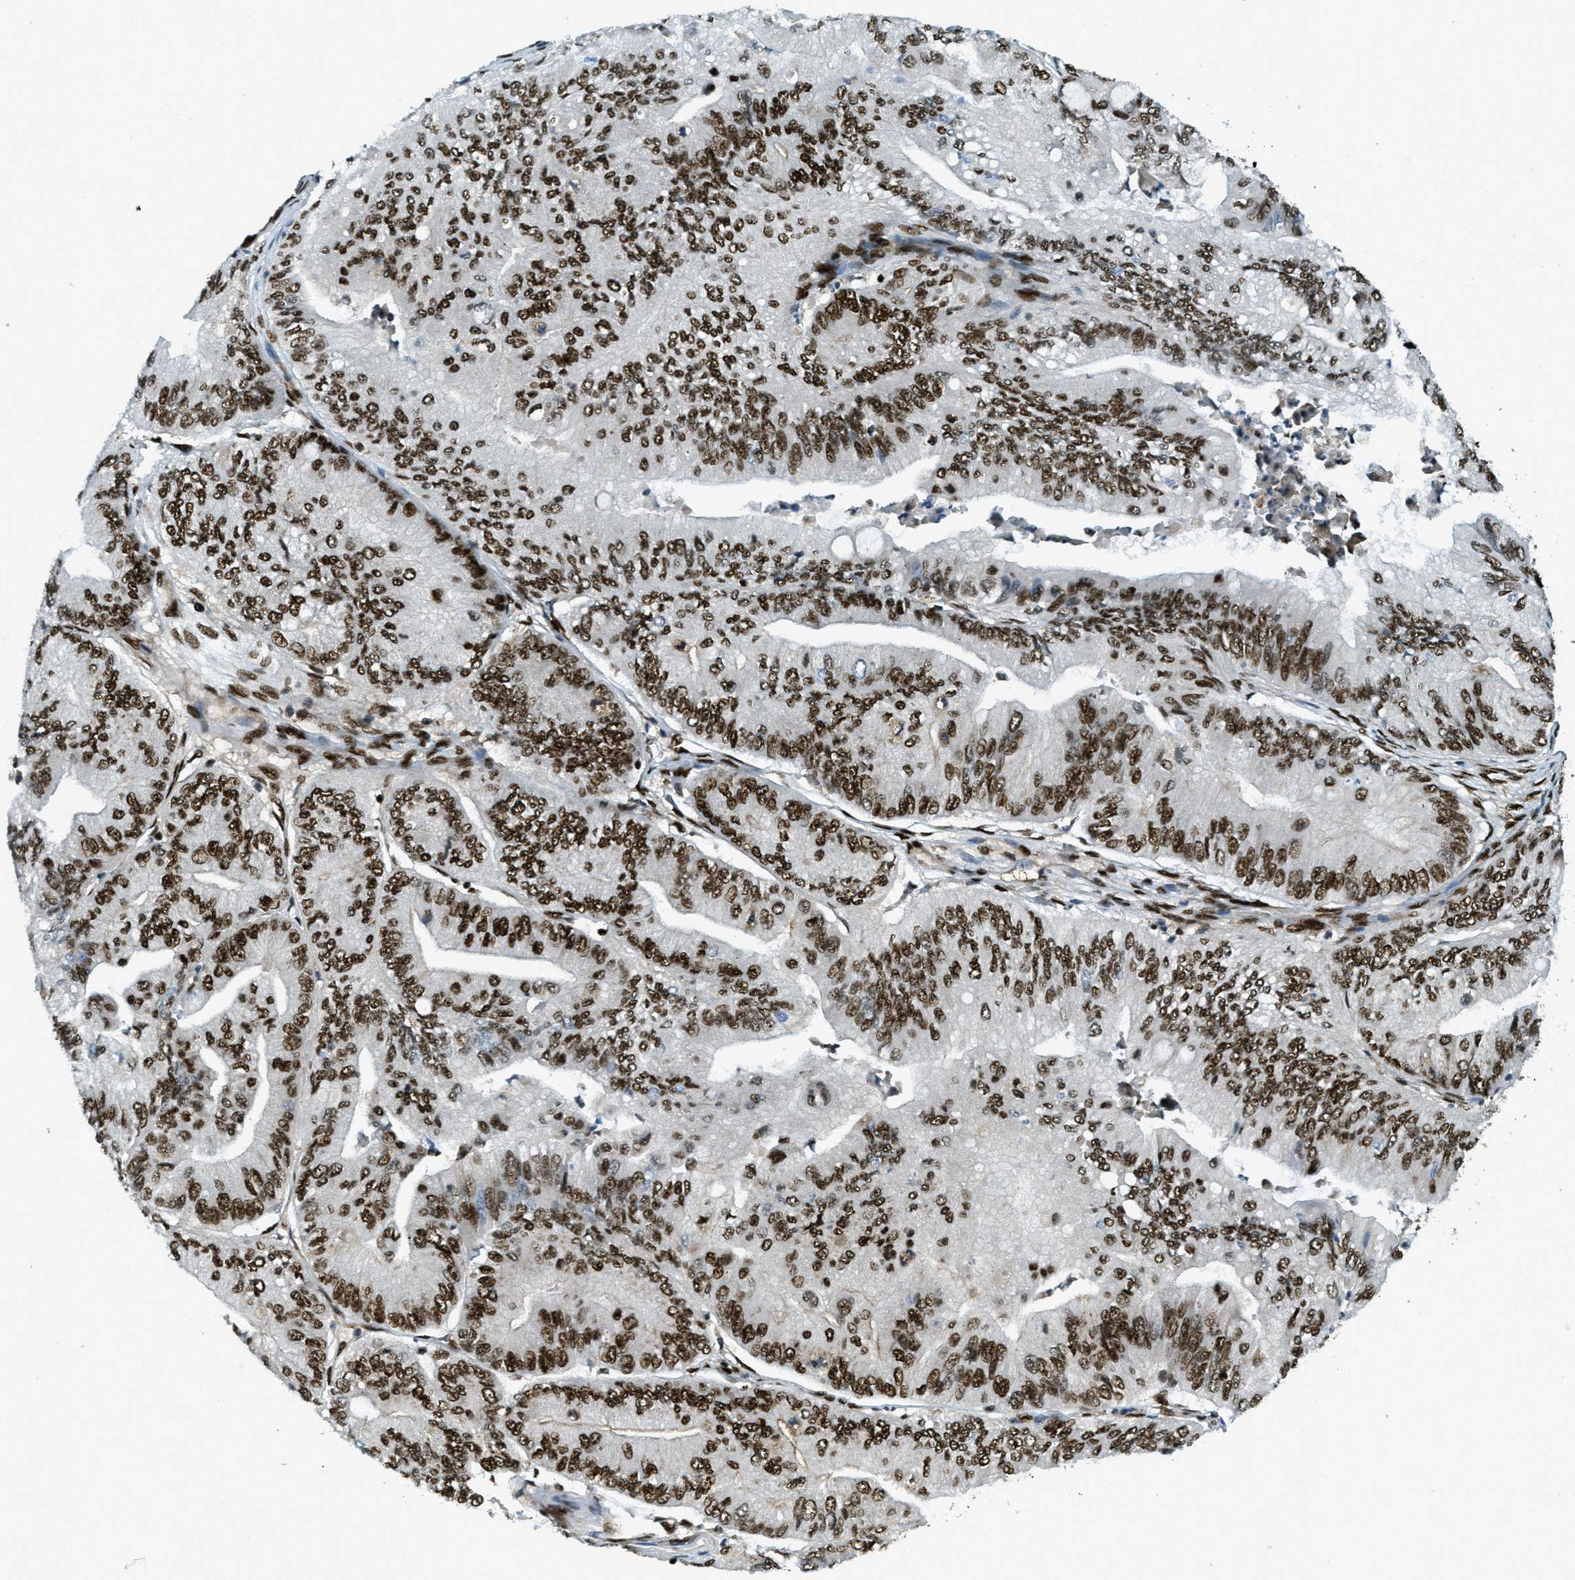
{"staining": {"intensity": "strong", "quantity": ">75%", "location": "nuclear"}, "tissue": "ovarian cancer", "cell_type": "Tumor cells", "image_type": "cancer", "snomed": [{"axis": "morphology", "description": "Cystadenocarcinoma, mucinous, NOS"}, {"axis": "topography", "description": "Ovary"}], "caption": "Brown immunohistochemical staining in human ovarian cancer (mucinous cystadenocarcinoma) exhibits strong nuclear staining in approximately >75% of tumor cells.", "gene": "ZFR", "patient": {"sex": "female", "age": 61}}